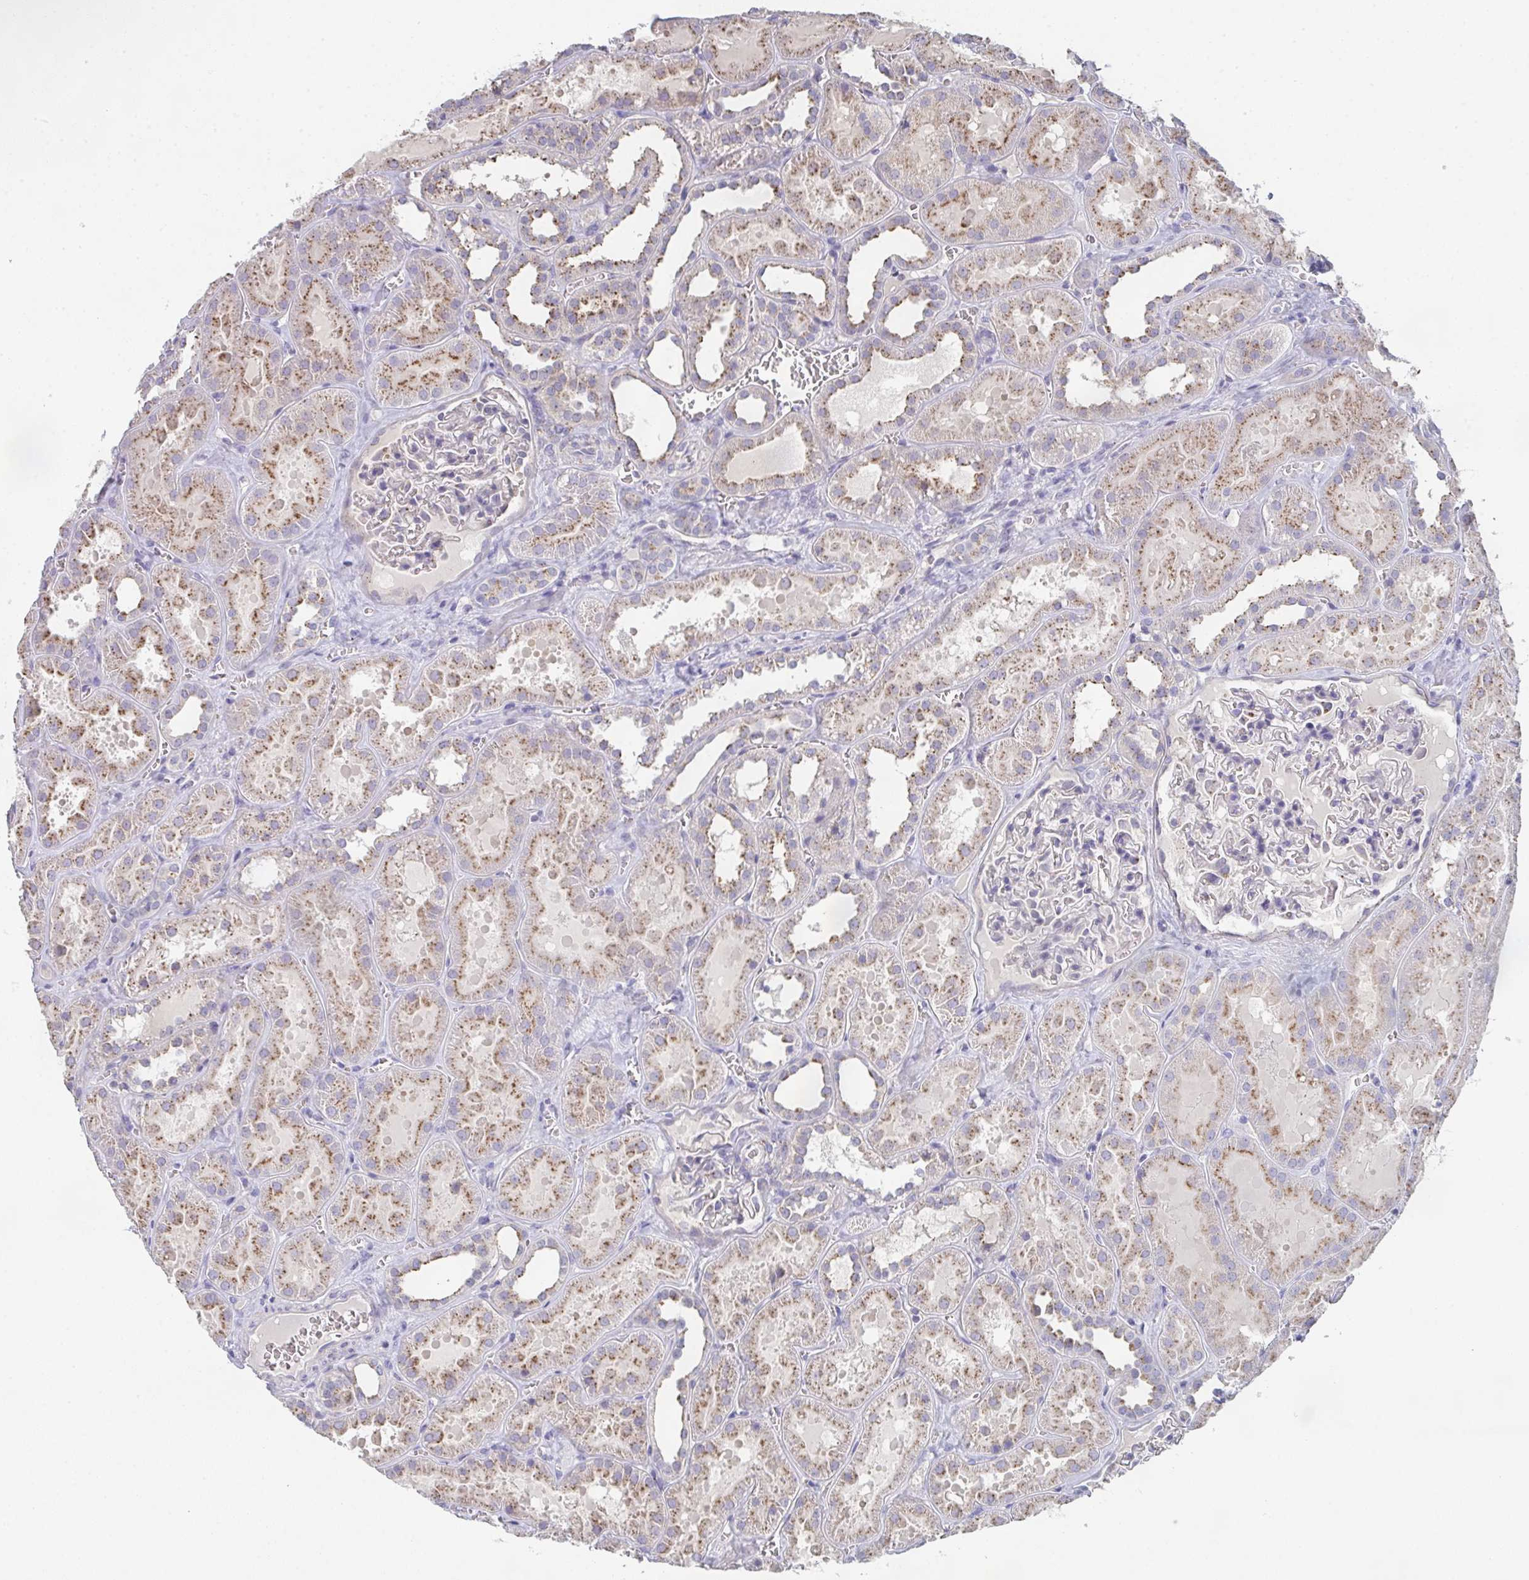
{"staining": {"intensity": "negative", "quantity": "none", "location": "none"}, "tissue": "kidney", "cell_type": "Cells in glomeruli", "image_type": "normal", "snomed": [{"axis": "morphology", "description": "Normal tissue, NOS"}, {"axis": "topography", "description": "Kidney"}], "caption": "An image of human kidney is negative for staining in cells in glomeruli.", "gene": "CHMP5", "patient": {"sex": "female", "age": 41}}